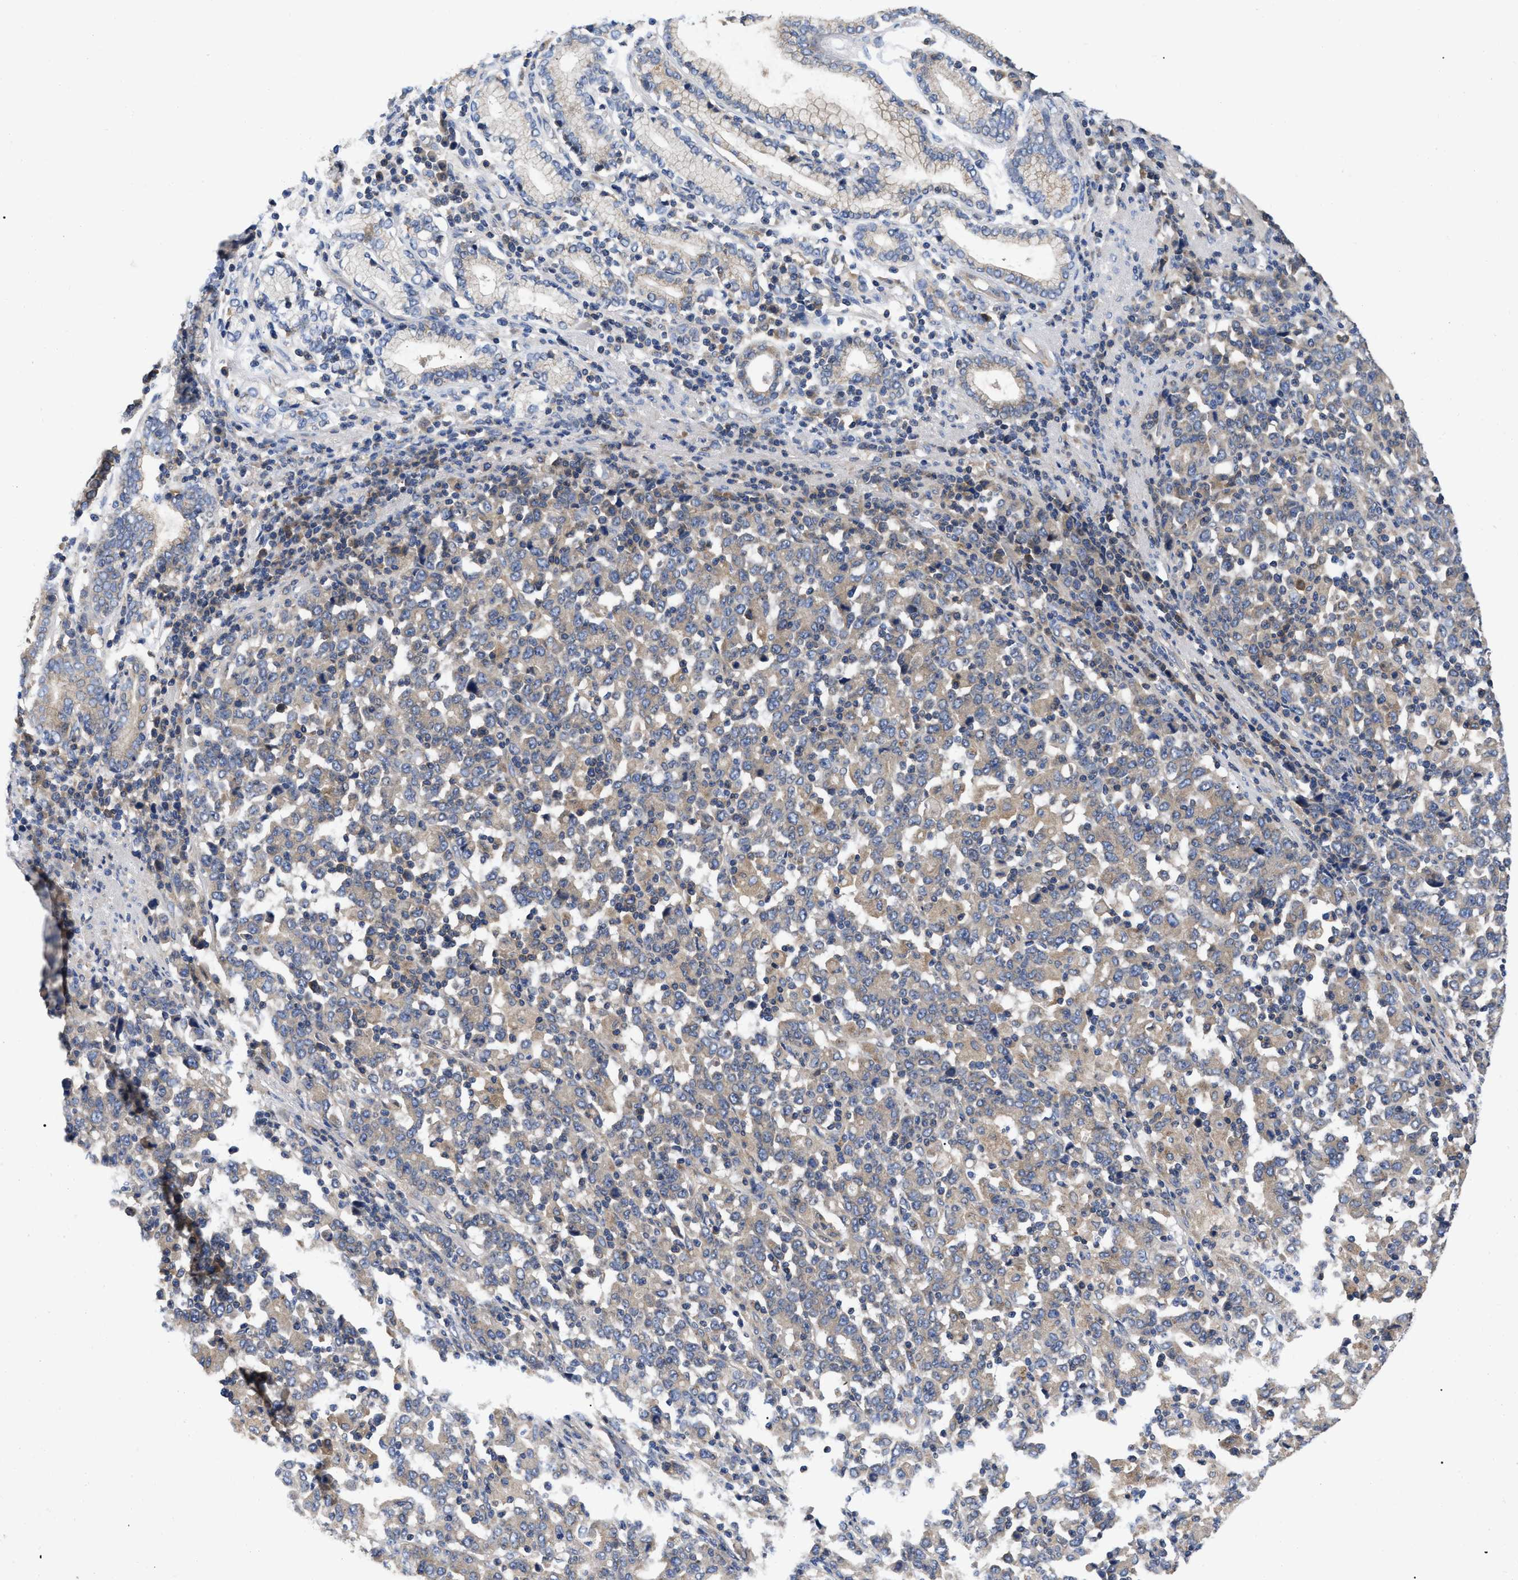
{"staining": {"intensity": "weak", "quantity": "25%-75%", "location": "cytoplasmic/membranous"}, "tissue": "stomach cancer", "cell_type": "Tumor cells", "image_type": "cancer", "snomed": [{"axis": "morphology", "description": "Adenocarcinoma, NOS"}, {"axis": "topography", "description": "Stomach, upper"}], "caption": "High-magnification brightfield microscopy of stomach cancer stained with DAB (3,3'-diaminobenzidine) (brown) and counterstained with hematoxylin (blue). tumor cells exhibit weak cytoplasmic/membranous staining is identified in about25%-75% of cells.", "gene": "RAP1GDS1", "patient": {"sex": "male", "age": 69}}